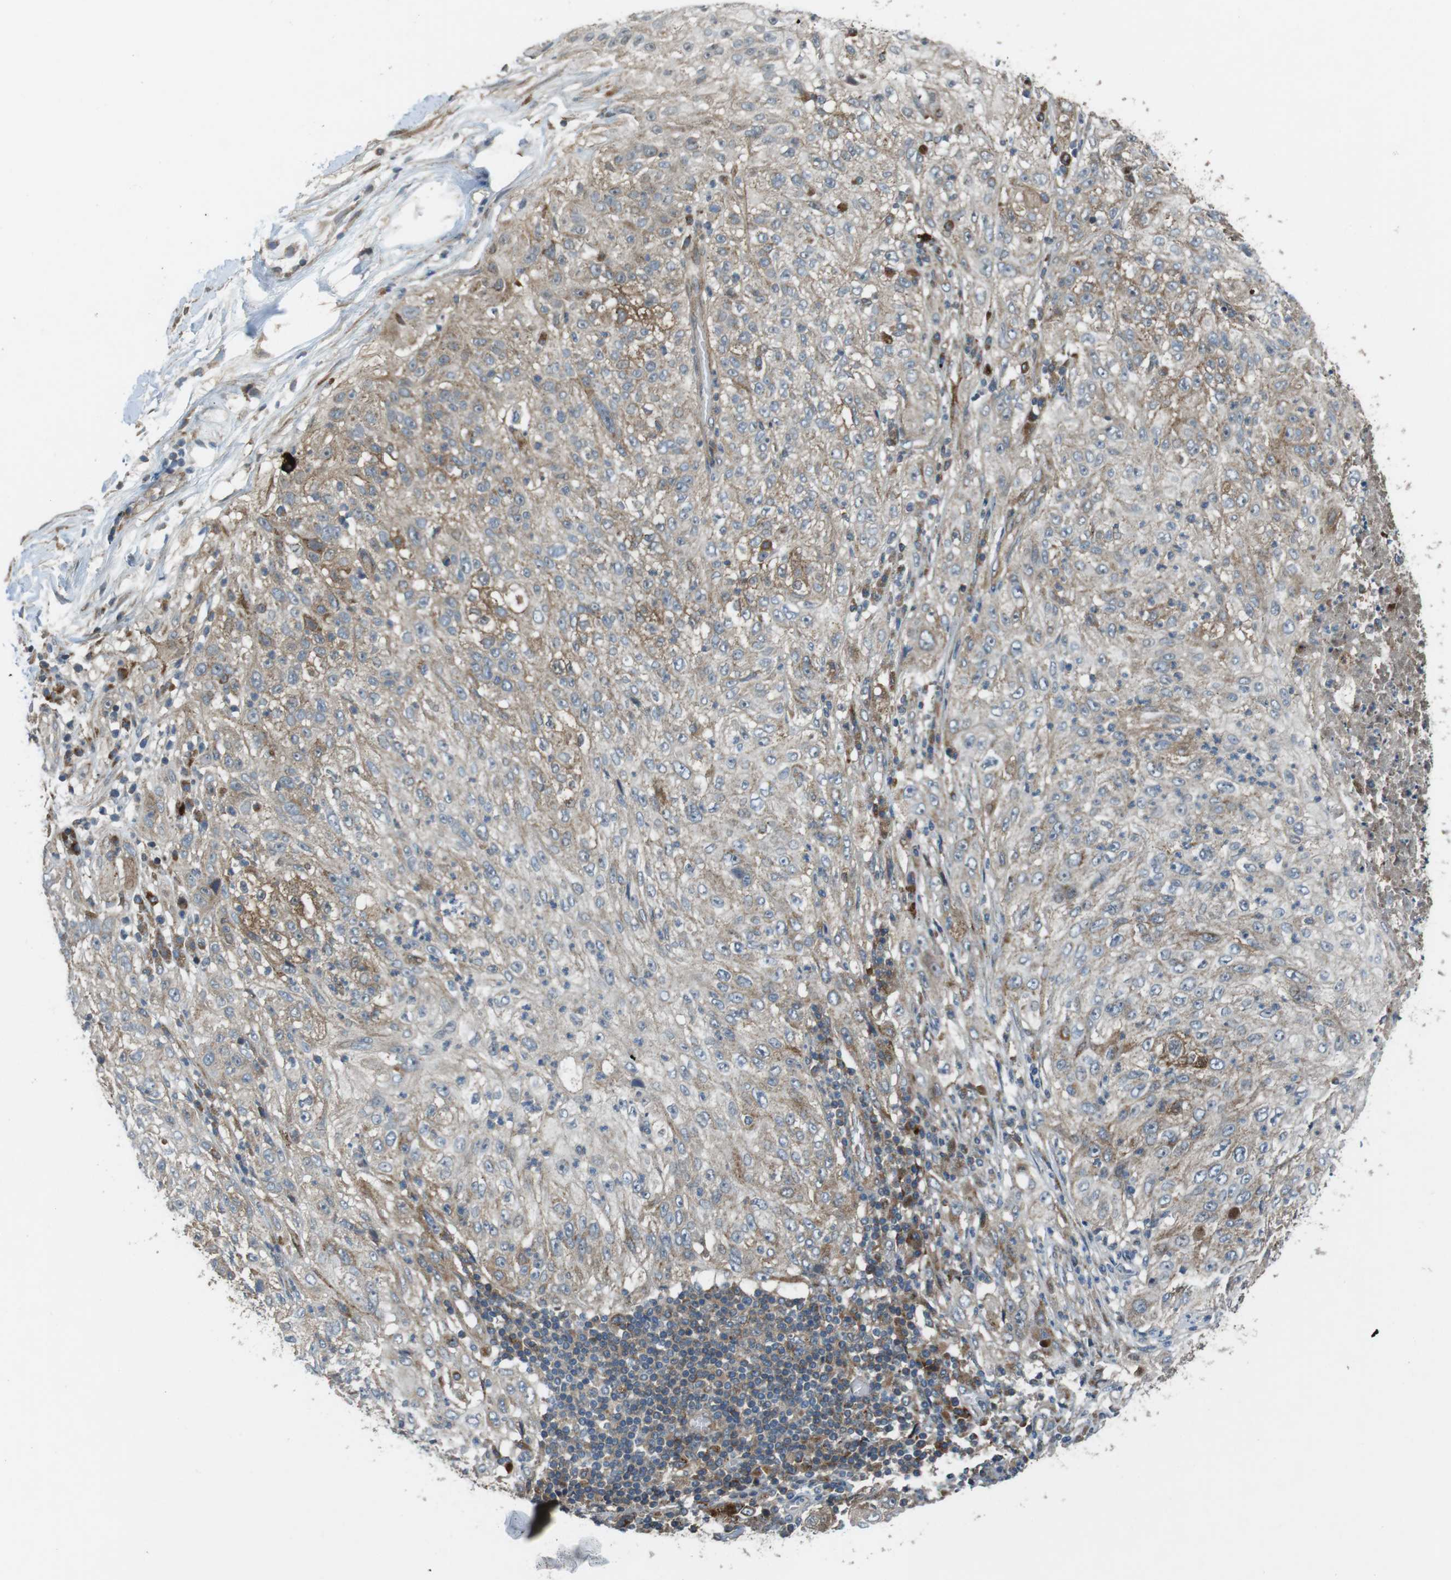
{"staining": {"intensity": "weak", "quantity": ">75%", "location": "cytoplasmic/membranous"}, "tissue": "lung cancer", "cell_type": "Tumor cells", "image_type": "cancer", "snomed": [{"axis": "morphology", "description": "Inflammation, NOS"}, {"axis": "morphology", "description": "Squamous cell carcinoma, NOS"}, {"axis": "topography", "description": "Lymph node"}, {"axis": "topography", "description": "Soft tissue"}, {"axis": "topography", "description": "Lung"}], "caption": "Weak cytoplasmic/membranous expression is present in about >75% of tumor cells in lung cancer (squamous cell carcinoma).", "gene": "IFFO2", "patient": {"sex": "male", "age": 66}}